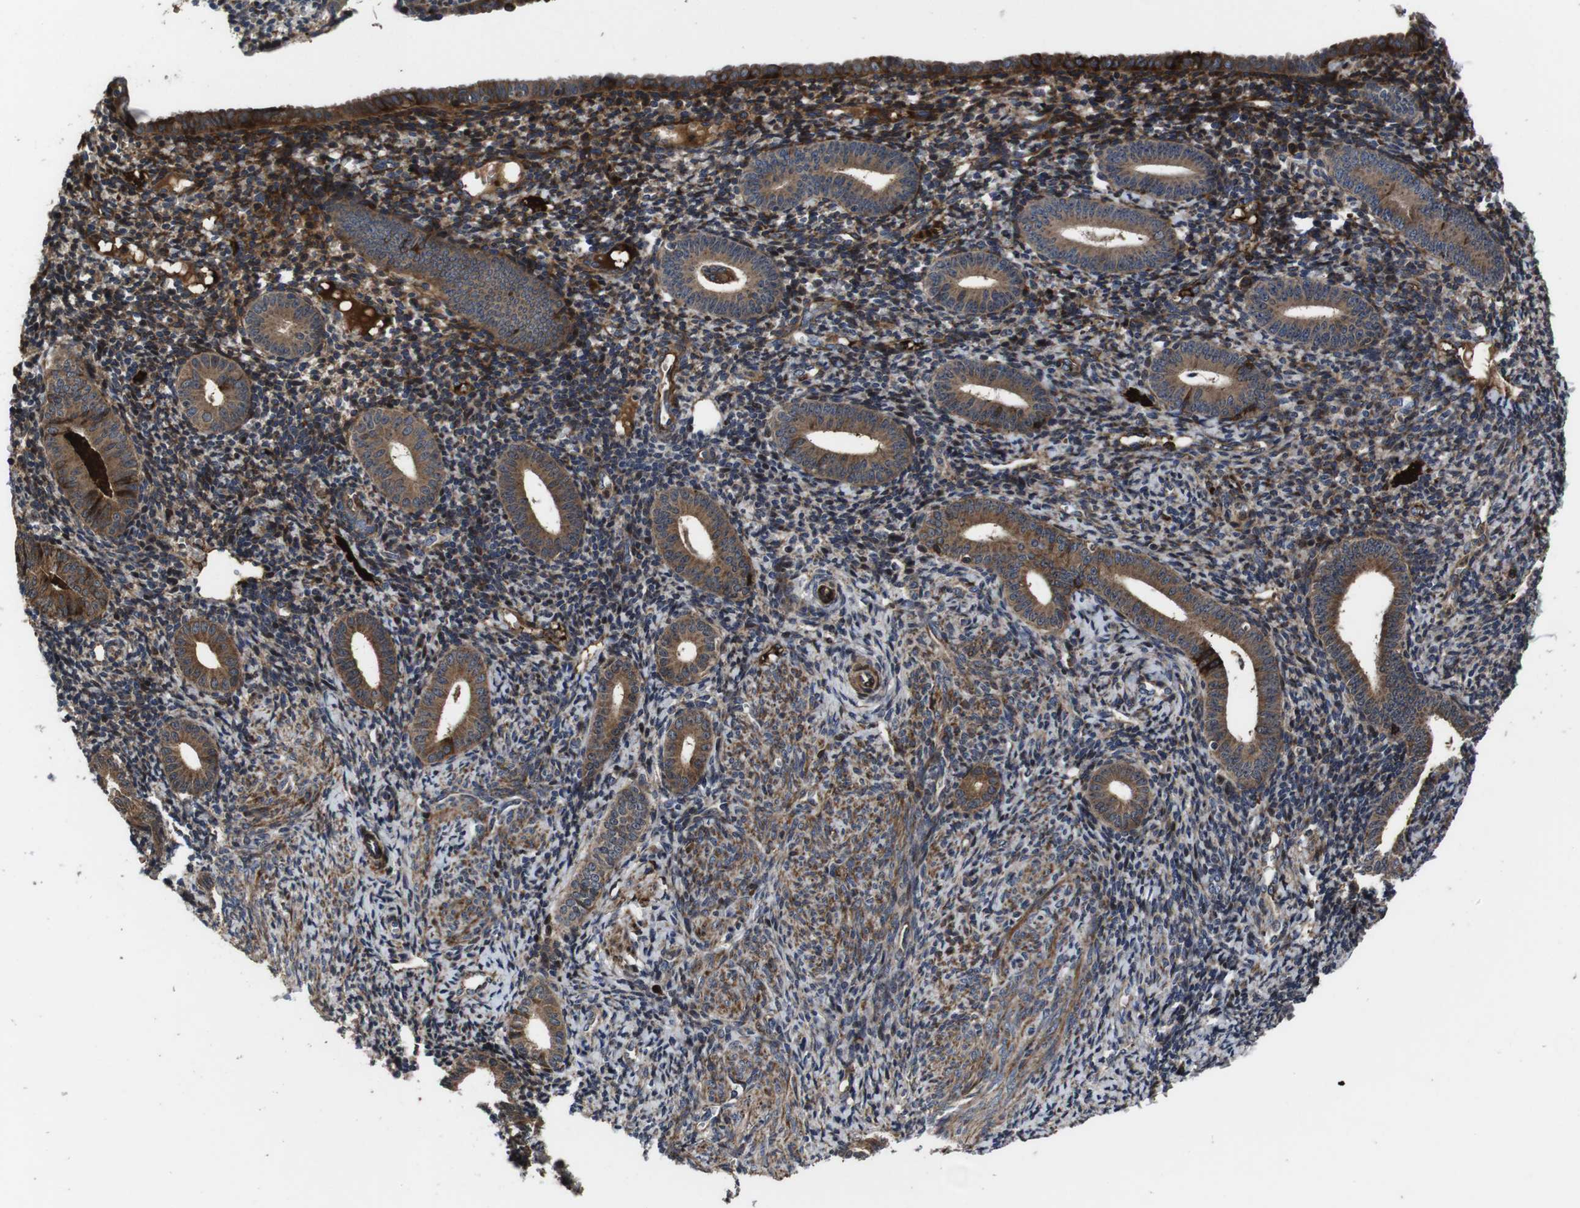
{"staining": {"intensity": "moderate", "quantity": "25%-75%", "location": "cytoplasmic/membranous"}, "tissue": "endometrium", "cell_type": "Cells in endometrial stroma", "image_type": "normal", "snomed": [{"axis": "morphology", "description": "Normal tissue, NOS"}, {"axis": "topography", "description": "Endometrium"}], "caption": "Protein analysis of unremarkable endometrium displays moderate cytoplasmic/membranous expression in approximately 25%-75% of cells in endometrial stroma.", "gene": "SMYD3", "patient": {"sex": "female", "age": 50}}